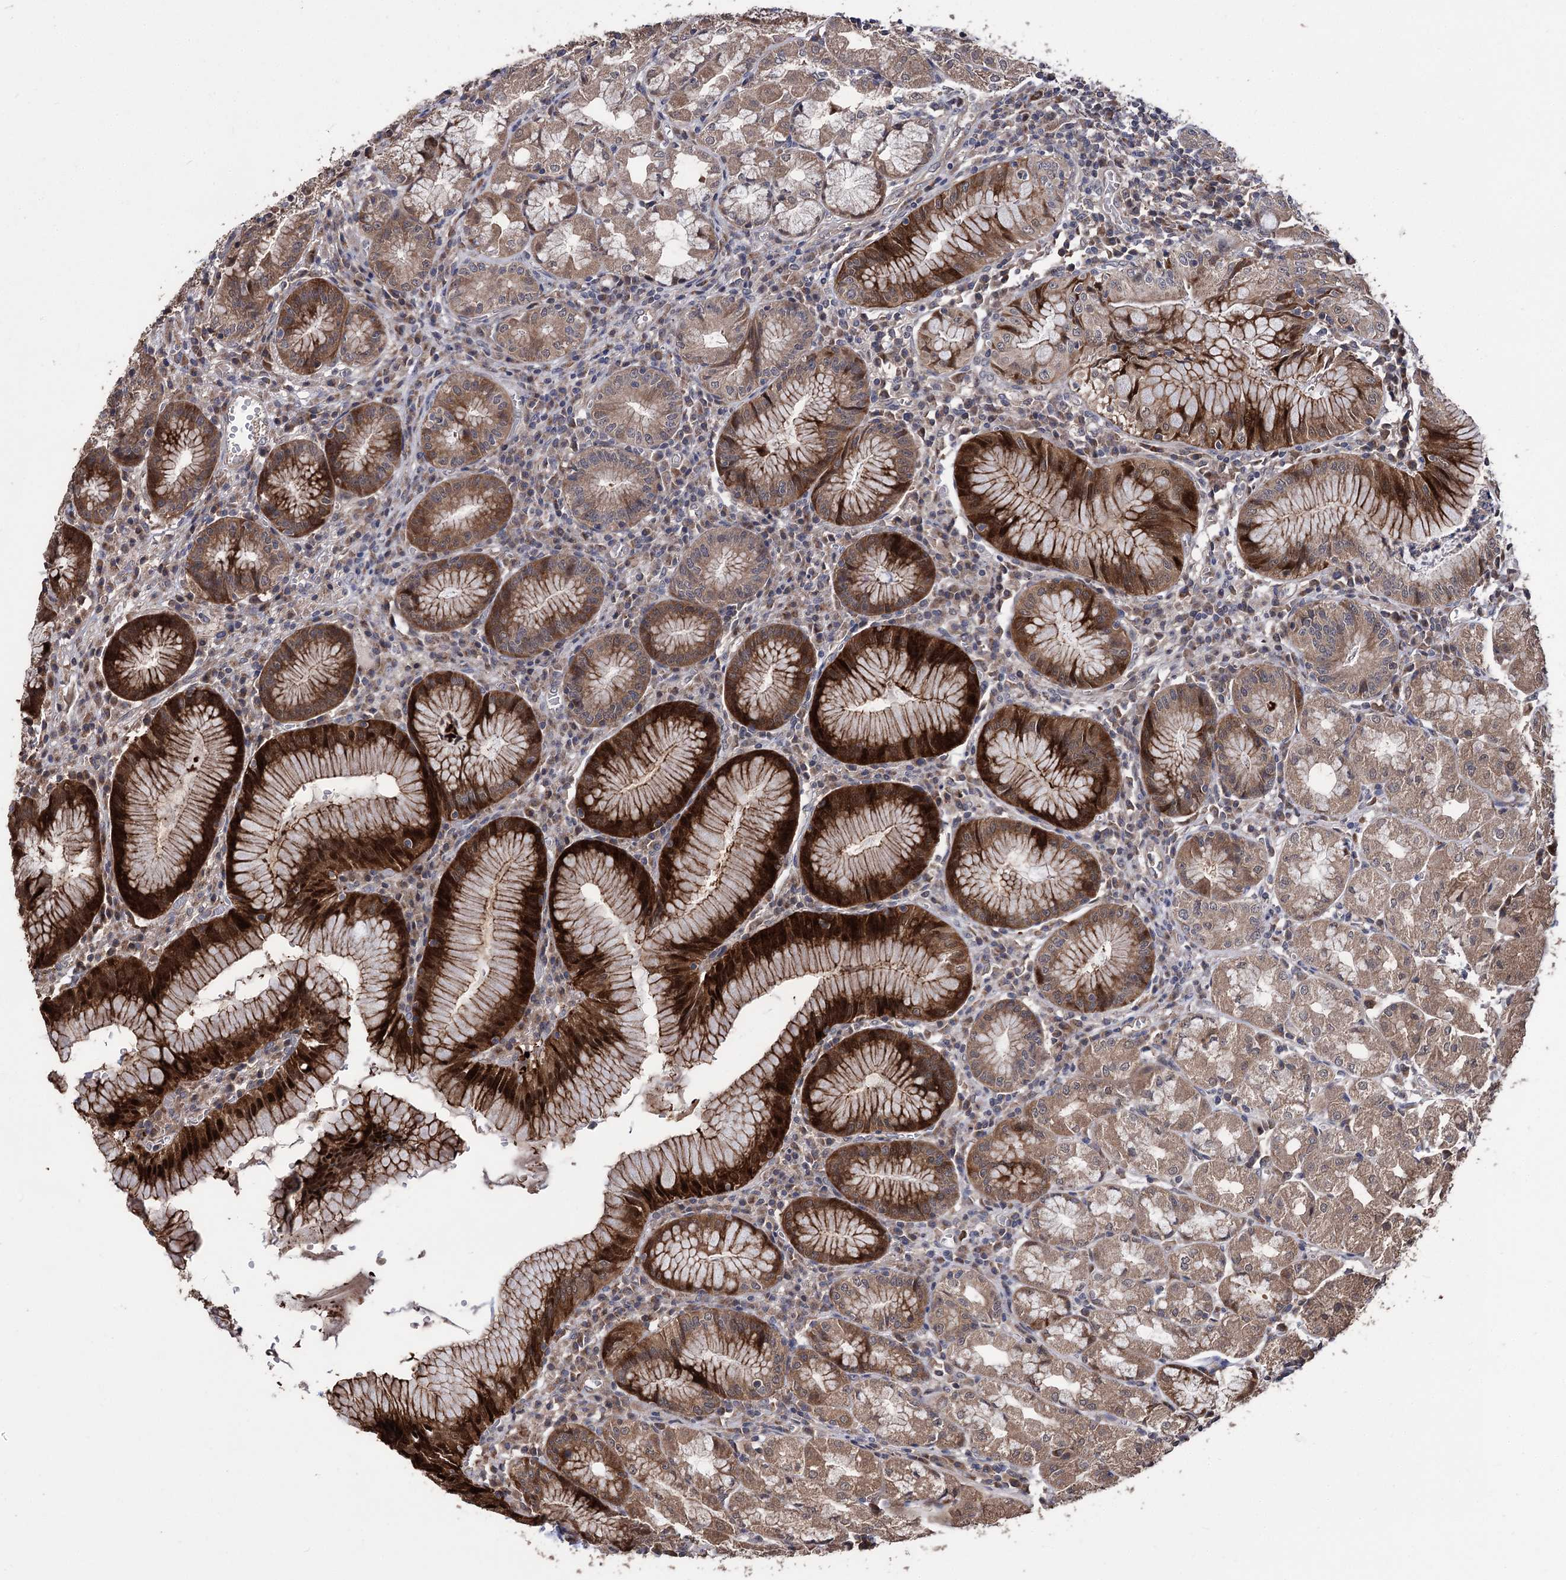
{"staining": {"intensity": "strong", "quantity": ">75%", "location": "cytoplasmic/membranous"}, "tissue": "stomach", "cell_type": "Glandular cells", "image_type": "normal", "snomed": [{"axis": "morphology", "description": "Normal tissue, NOS"}, {"axis": "topography", "description": "Stomach"}], "caption": "The image shows immunohistochemical staining of benign stomach. There is strong cytoplasmic/membranous staining is identified in approximately >75% of glandular cells.", "gene": "RASSF3", "patient": {"sex": "male", "age": 55}}